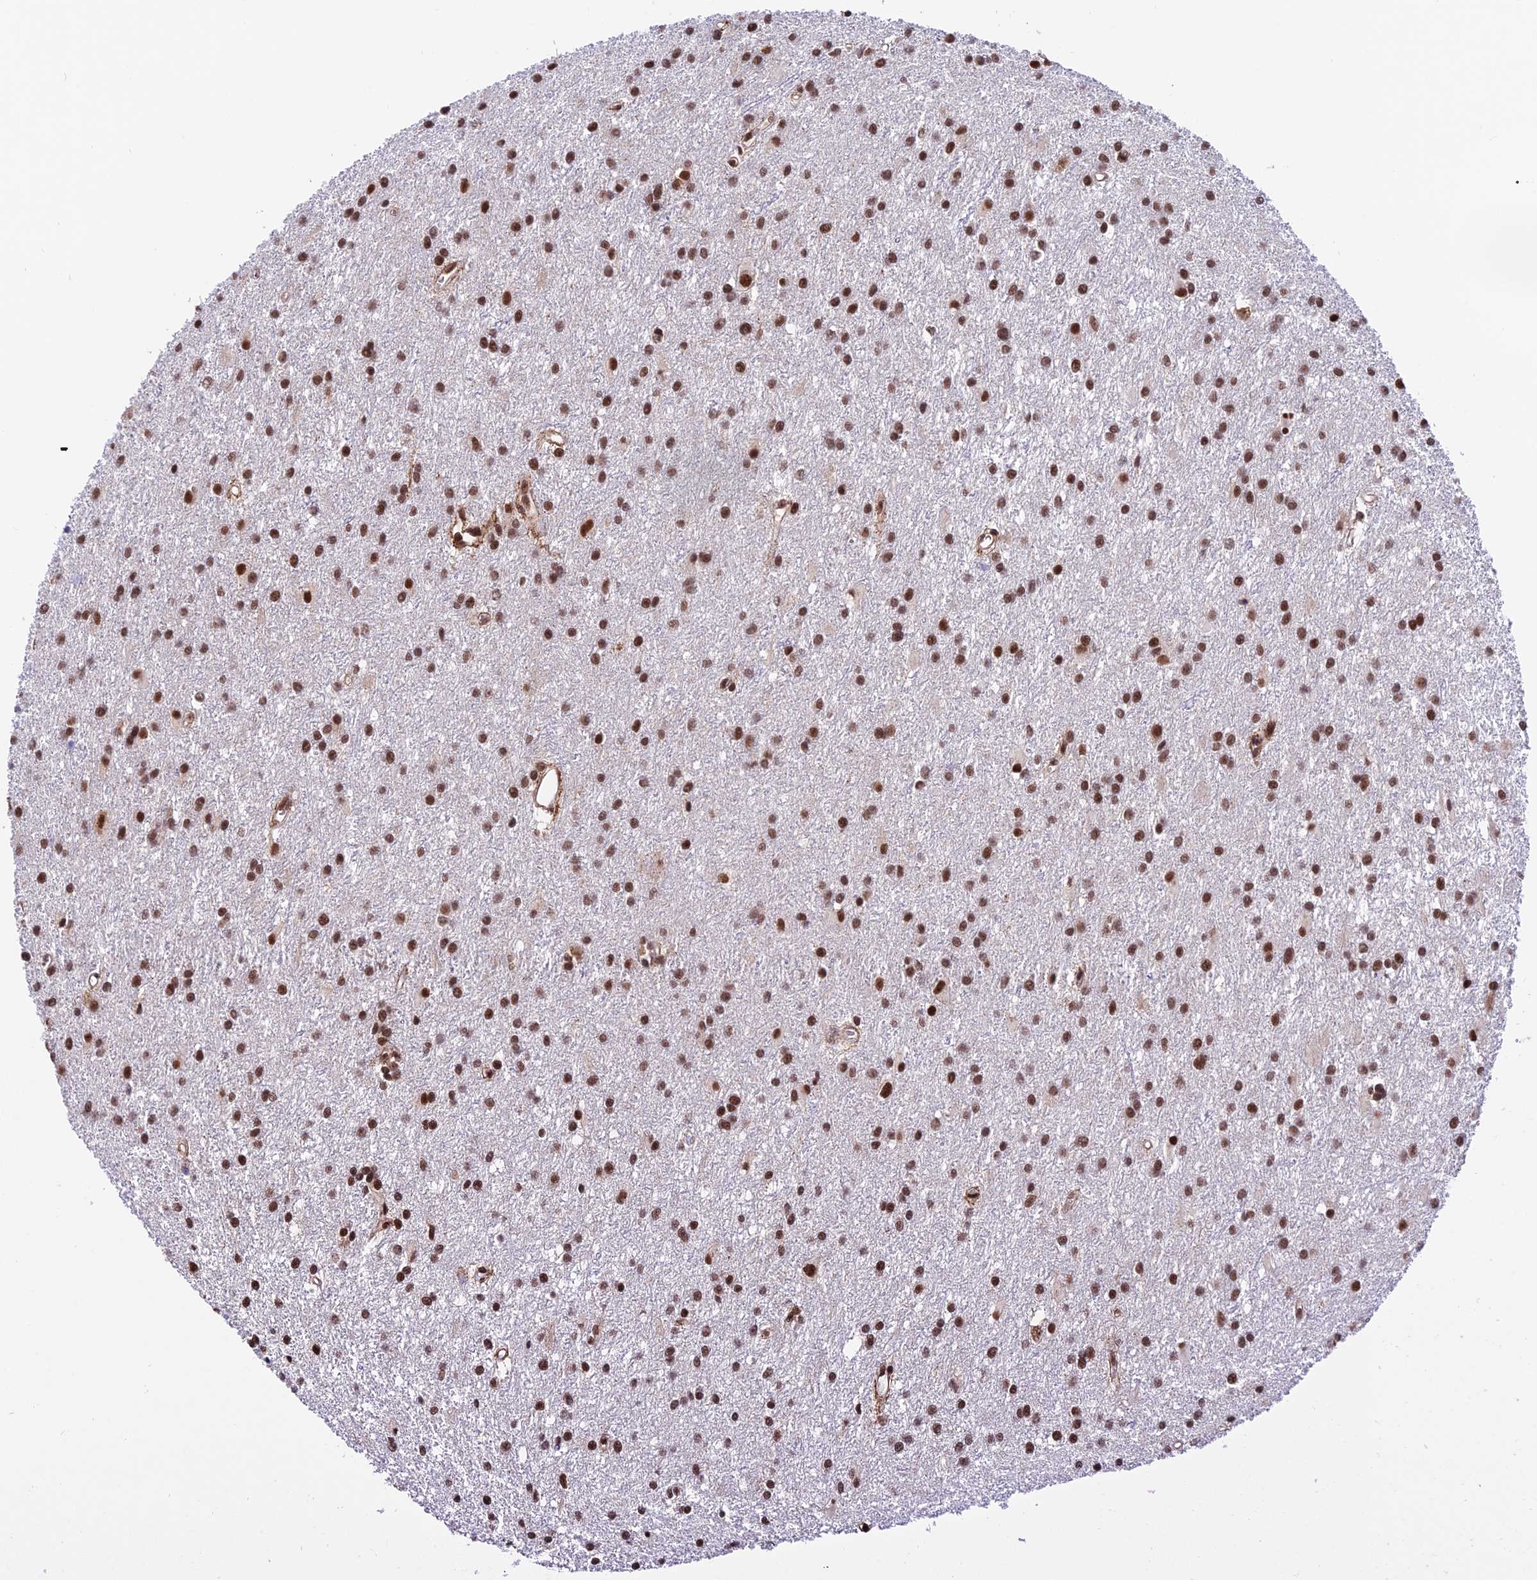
{"staining": {"intensity": "strong", "quantity": ">75%", "location": "nuclear"}, "tissue": "glioma", "cell_type": "Tumor cells", "image_type": "cancer", "snomed": [{"axis": "morphology", "description": "Glioma, malignant, High grade"}, {"axis": "topography", "description": "Brain"}], "caption": "A brown stain labels strong nuclear staining of a protein in human glioma tumor cells.", "gene": "RBM42", "patient": {"sex": "female", "age": 50}}